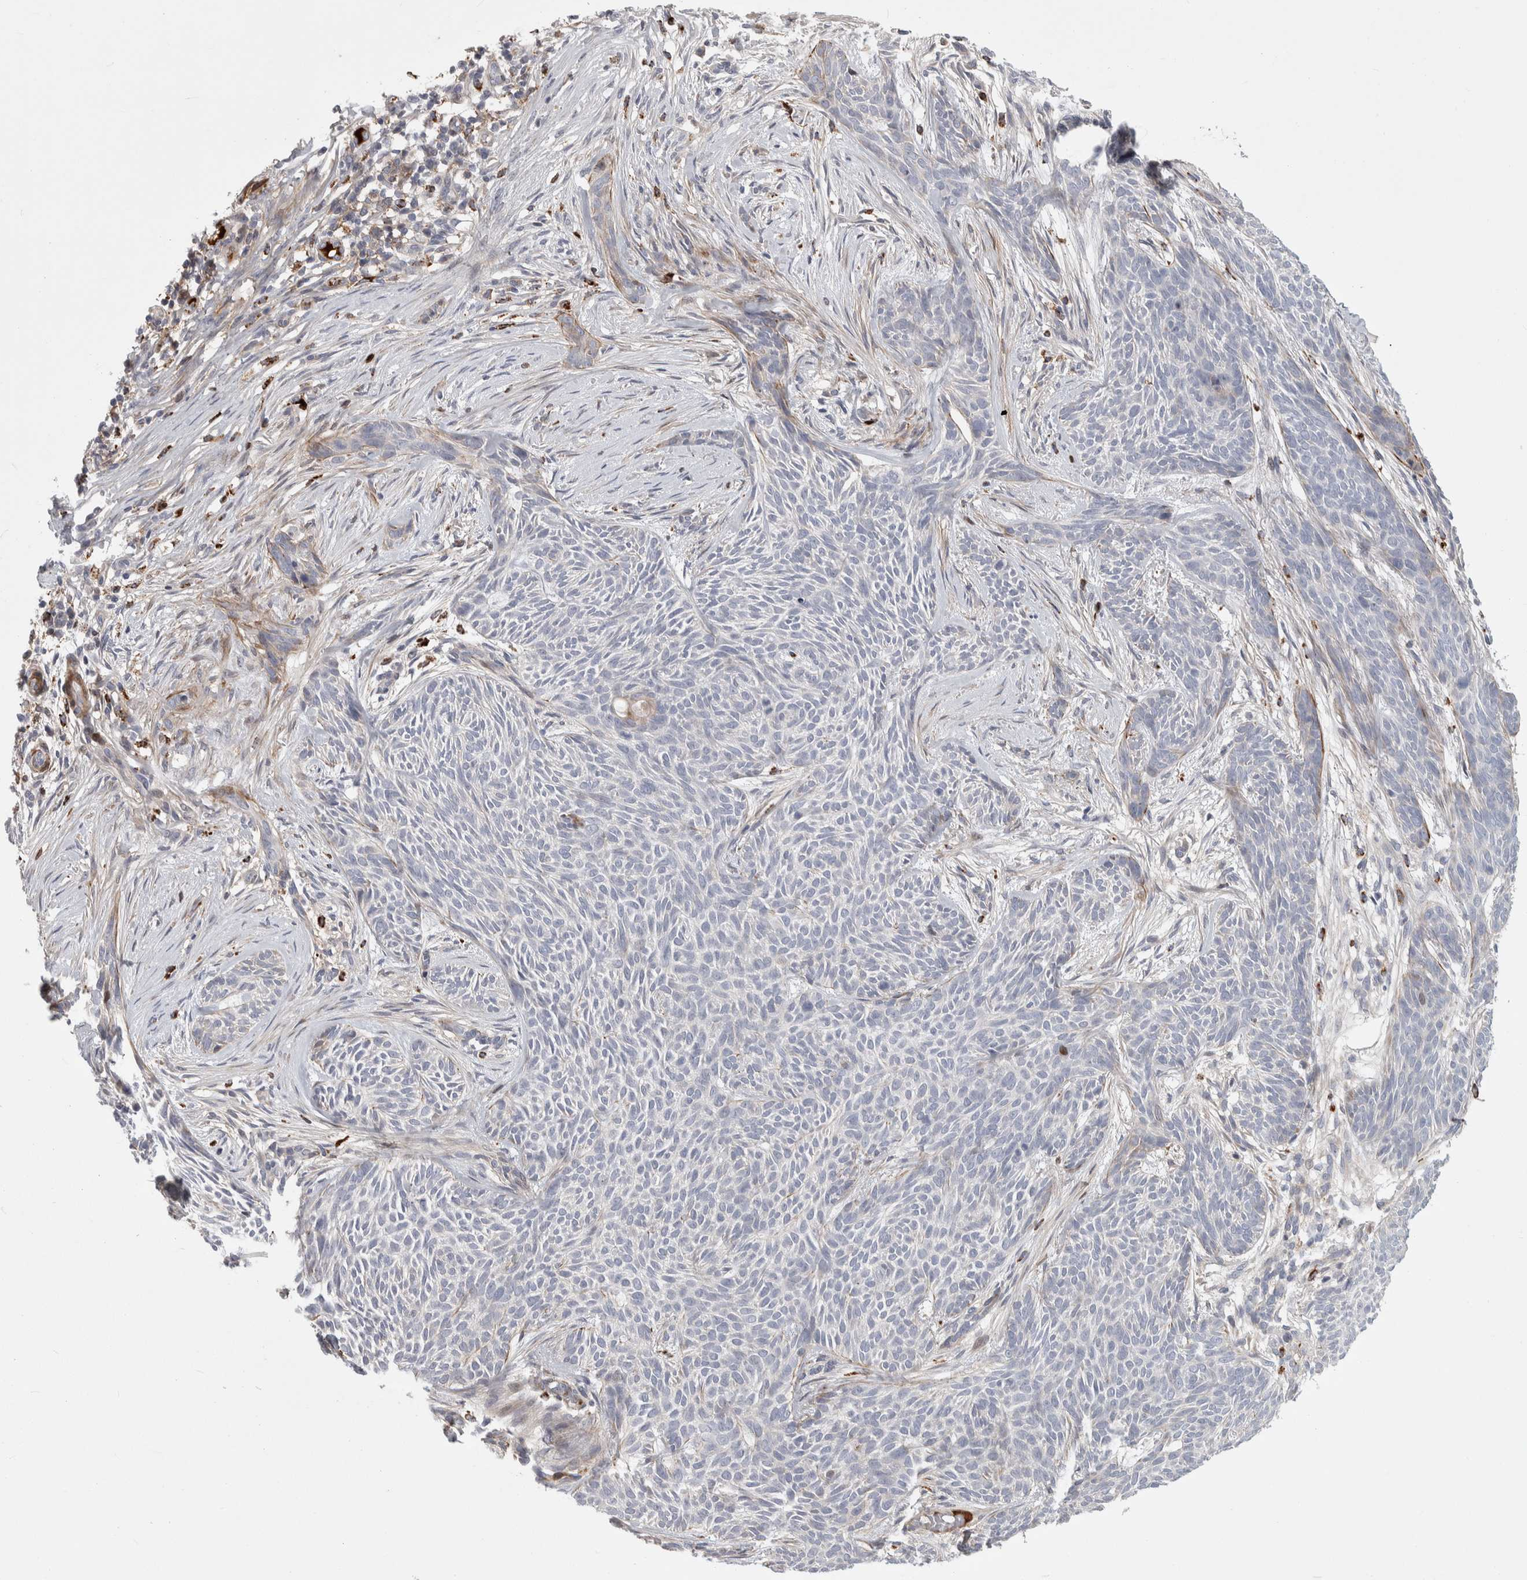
{"staining": {"intensity": "weak", "quantity": "<25%", "location": "cytoplasmic/membranous"}, "tissue": "skin cancer", "cell_type": "Tumor cells", "image_type": "cancer", "snomed": [{"axis": "morphology", "description": "Basal cell carcinoma"}, {"axis": "topography", "description": "Skin"}], "caption": "Immunohistochemistry histopathology image of neoplastic tissue: human skin basal cell carcinoma stained with DAB demonstrates no significant protein positivity in tumor cells.", "gene": "PSMG3", "patient": {"sex": "female", "age": 59}}